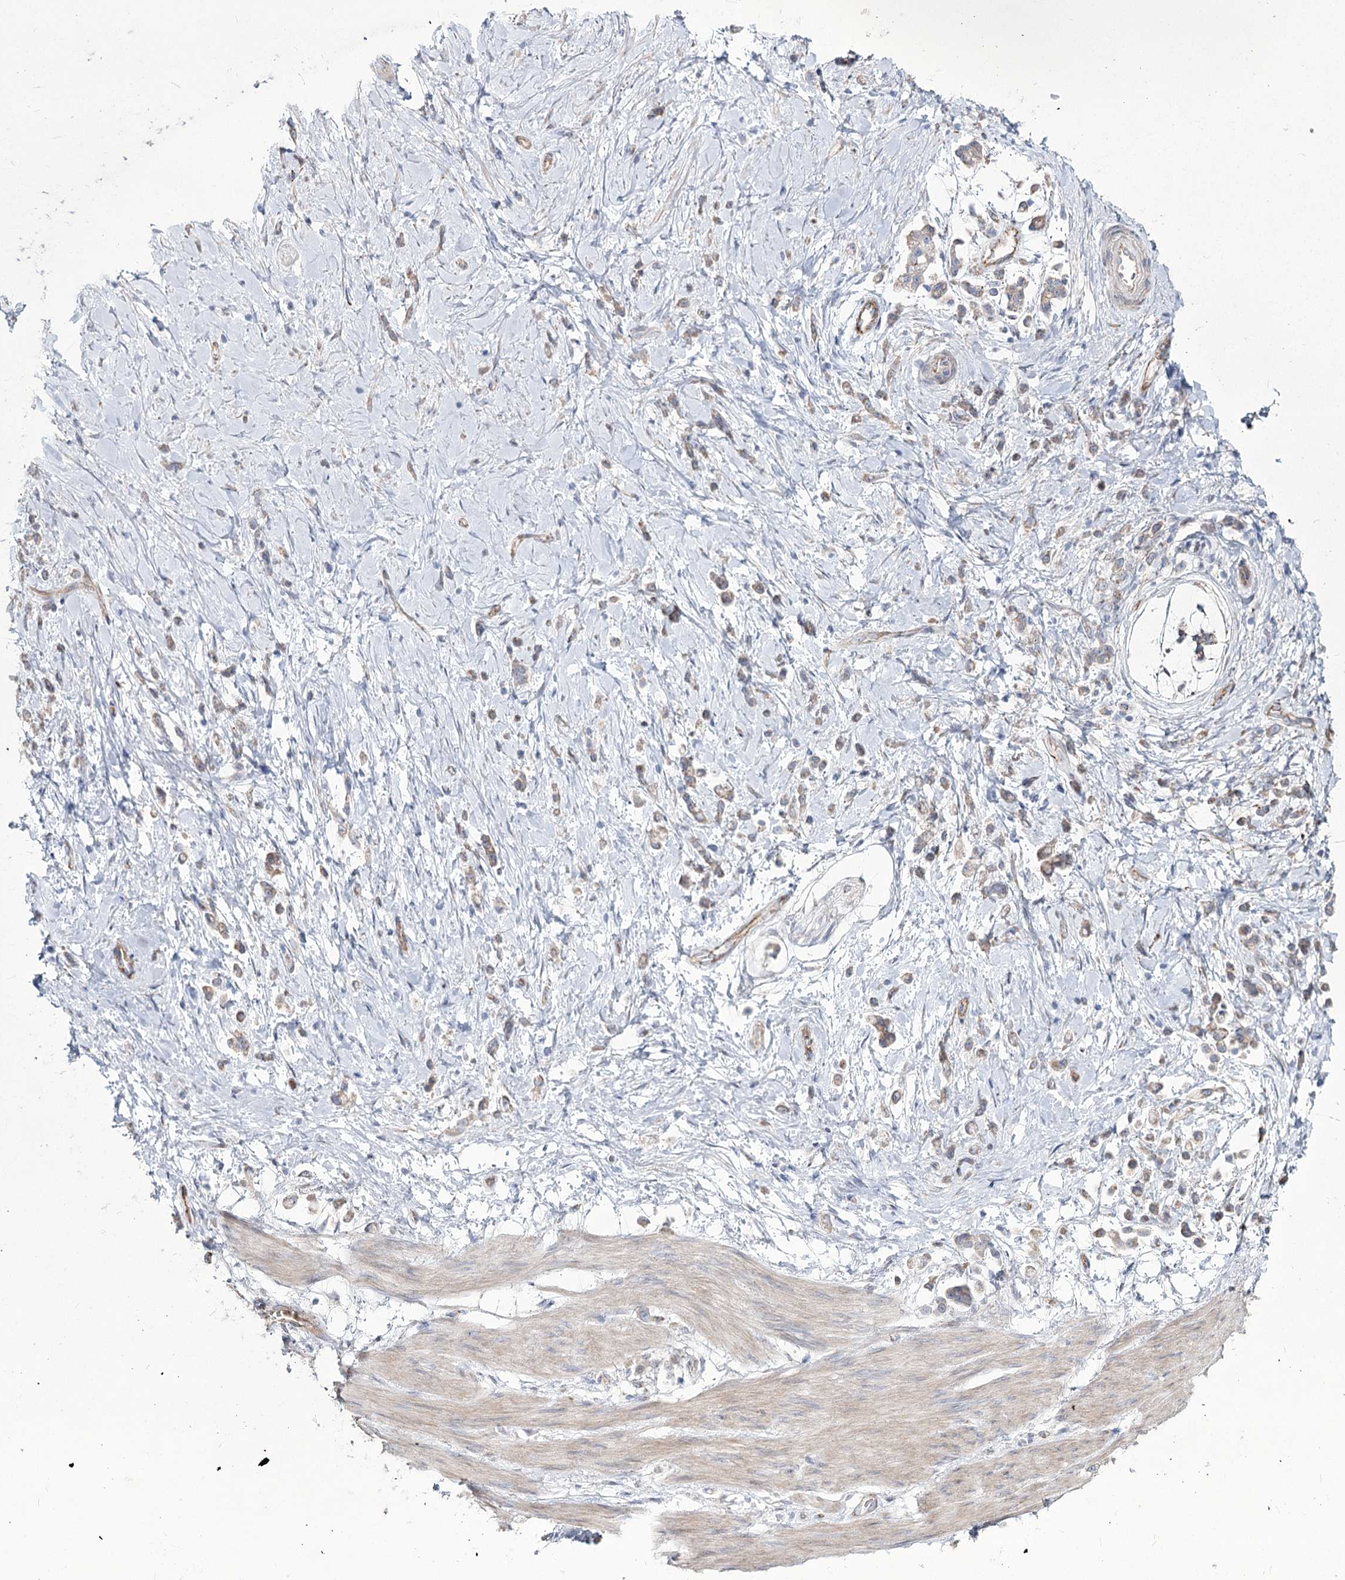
{"staining": {"intensity": "weak", "quantity": "25%-75%", "location": "cytoplasmic/membranous"}, "tissue": "stomach cancer", "cell_type": "Tumor cells", "image_type": "cancer", "snomed": [{"axis": "morphology", "description": "Adenocarcinoma, NOS"}, {"axis": "topography", "description": "Stomach"}], "caption": "A brown stain labels weak cytoplasmic/membranous positivity of a protein in stomach cancer (adenocarcinoma) tumor cells. (Stains: DAB (3,3'-diaminobenzidine) in brown, nuclei in blue, Microscopy: brightfield microscopy at high magnification).", "gene": "ME3", "patient": {"sex": "female", "age": 60}}